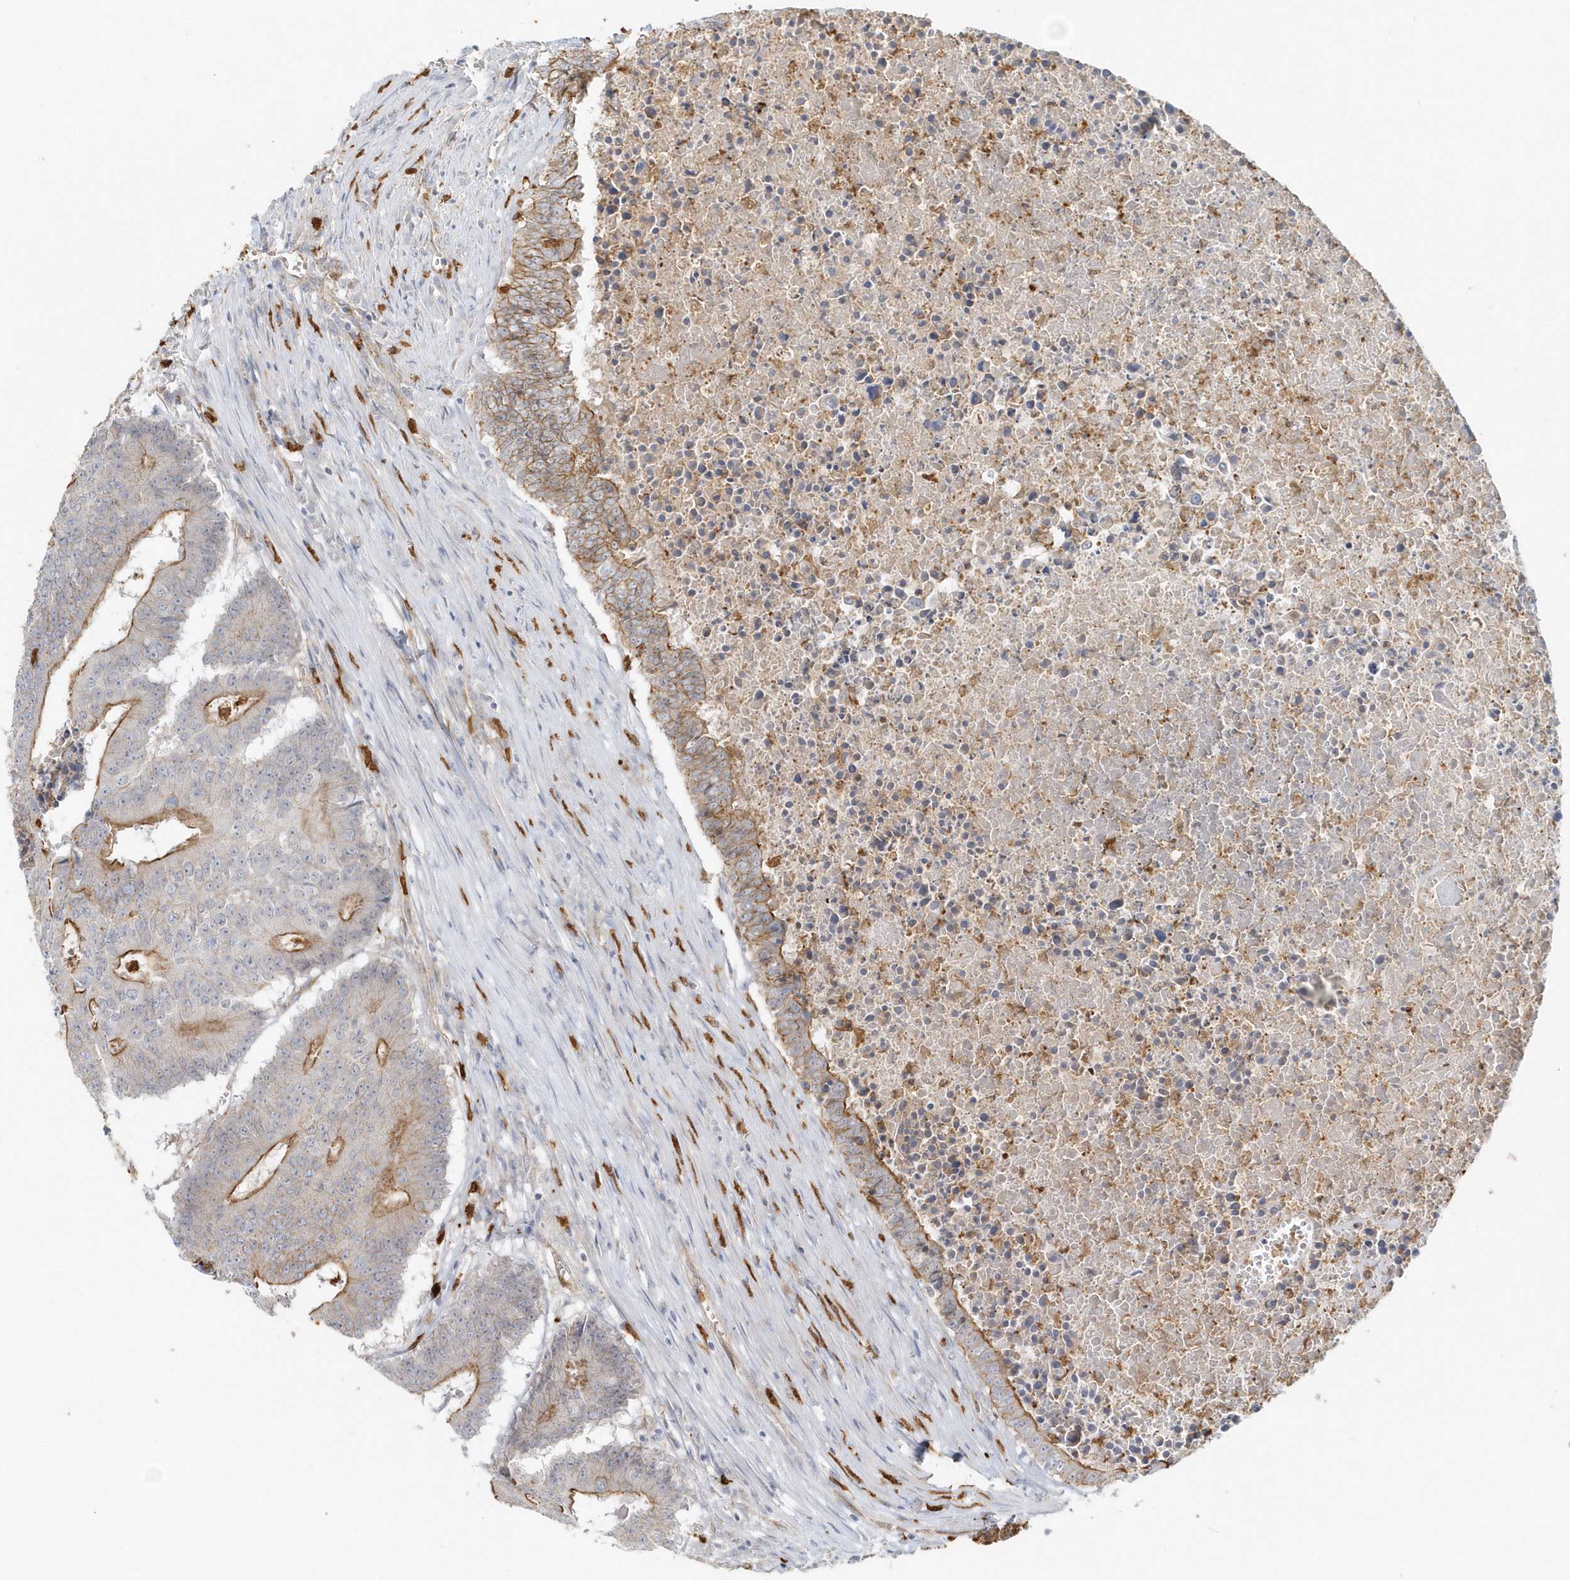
{"staining": {"intensity": "moderate", "quantity": "25%-75%", "location": "cytoplasmic/membranous"}, "tissue": "colorectal cancer", "cell_type": "Tumor cells", "image_type": "cancer", "snomed": [{"axis": "morphology", "description": "Adenocarcinoma, NOS"}, {"axis": "topography", "description": "Colon"}], "caption": "This is a histology image of IHC staining of colorectal cancer (adenocarcinoma), which shows moderate expression in the cytoplasmic/membranous of tumor cells.", "gene": "DNAH1", "patient": {"sex": "male", "age": 87}}